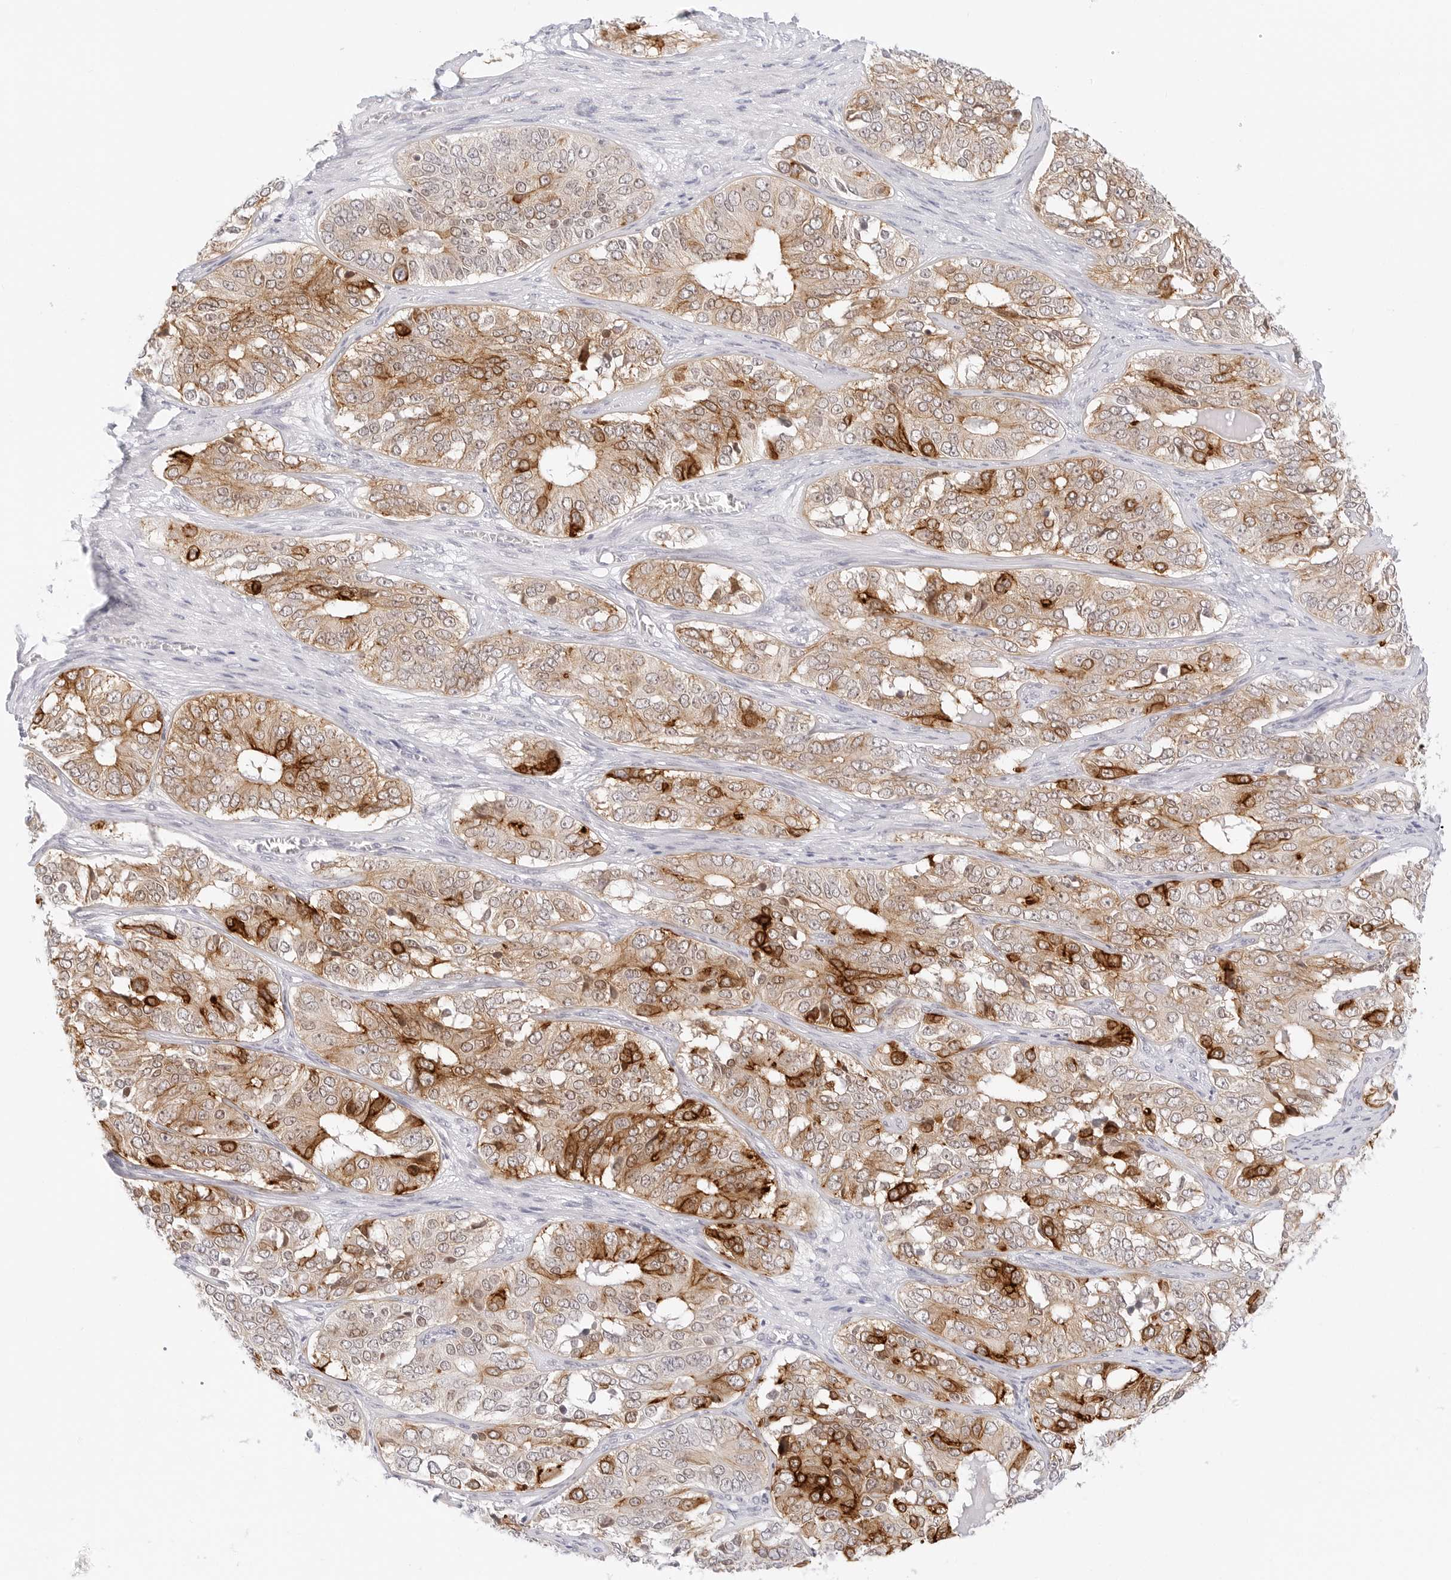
{"staining": {"intensity": "strong", "quantity": "25%-75%", "location": "cytoplasmic/membranous"}, "tissue": "ovarian cancer", "cell_type": "Tumor cells", "image_type": "cancer", "snomed": [{"axis": "morphology", "description": "Carcinoma, endometroid"}, {"axis": "topography", "description": "Ovary"}], "caption": "A histopathology image of ovarian cancer stained for a protein shows strong cytoplasmic/membranous brown staining in tumor cells.", "gene": "CDH1", "patient": {"sex": "female", "age": 51}}